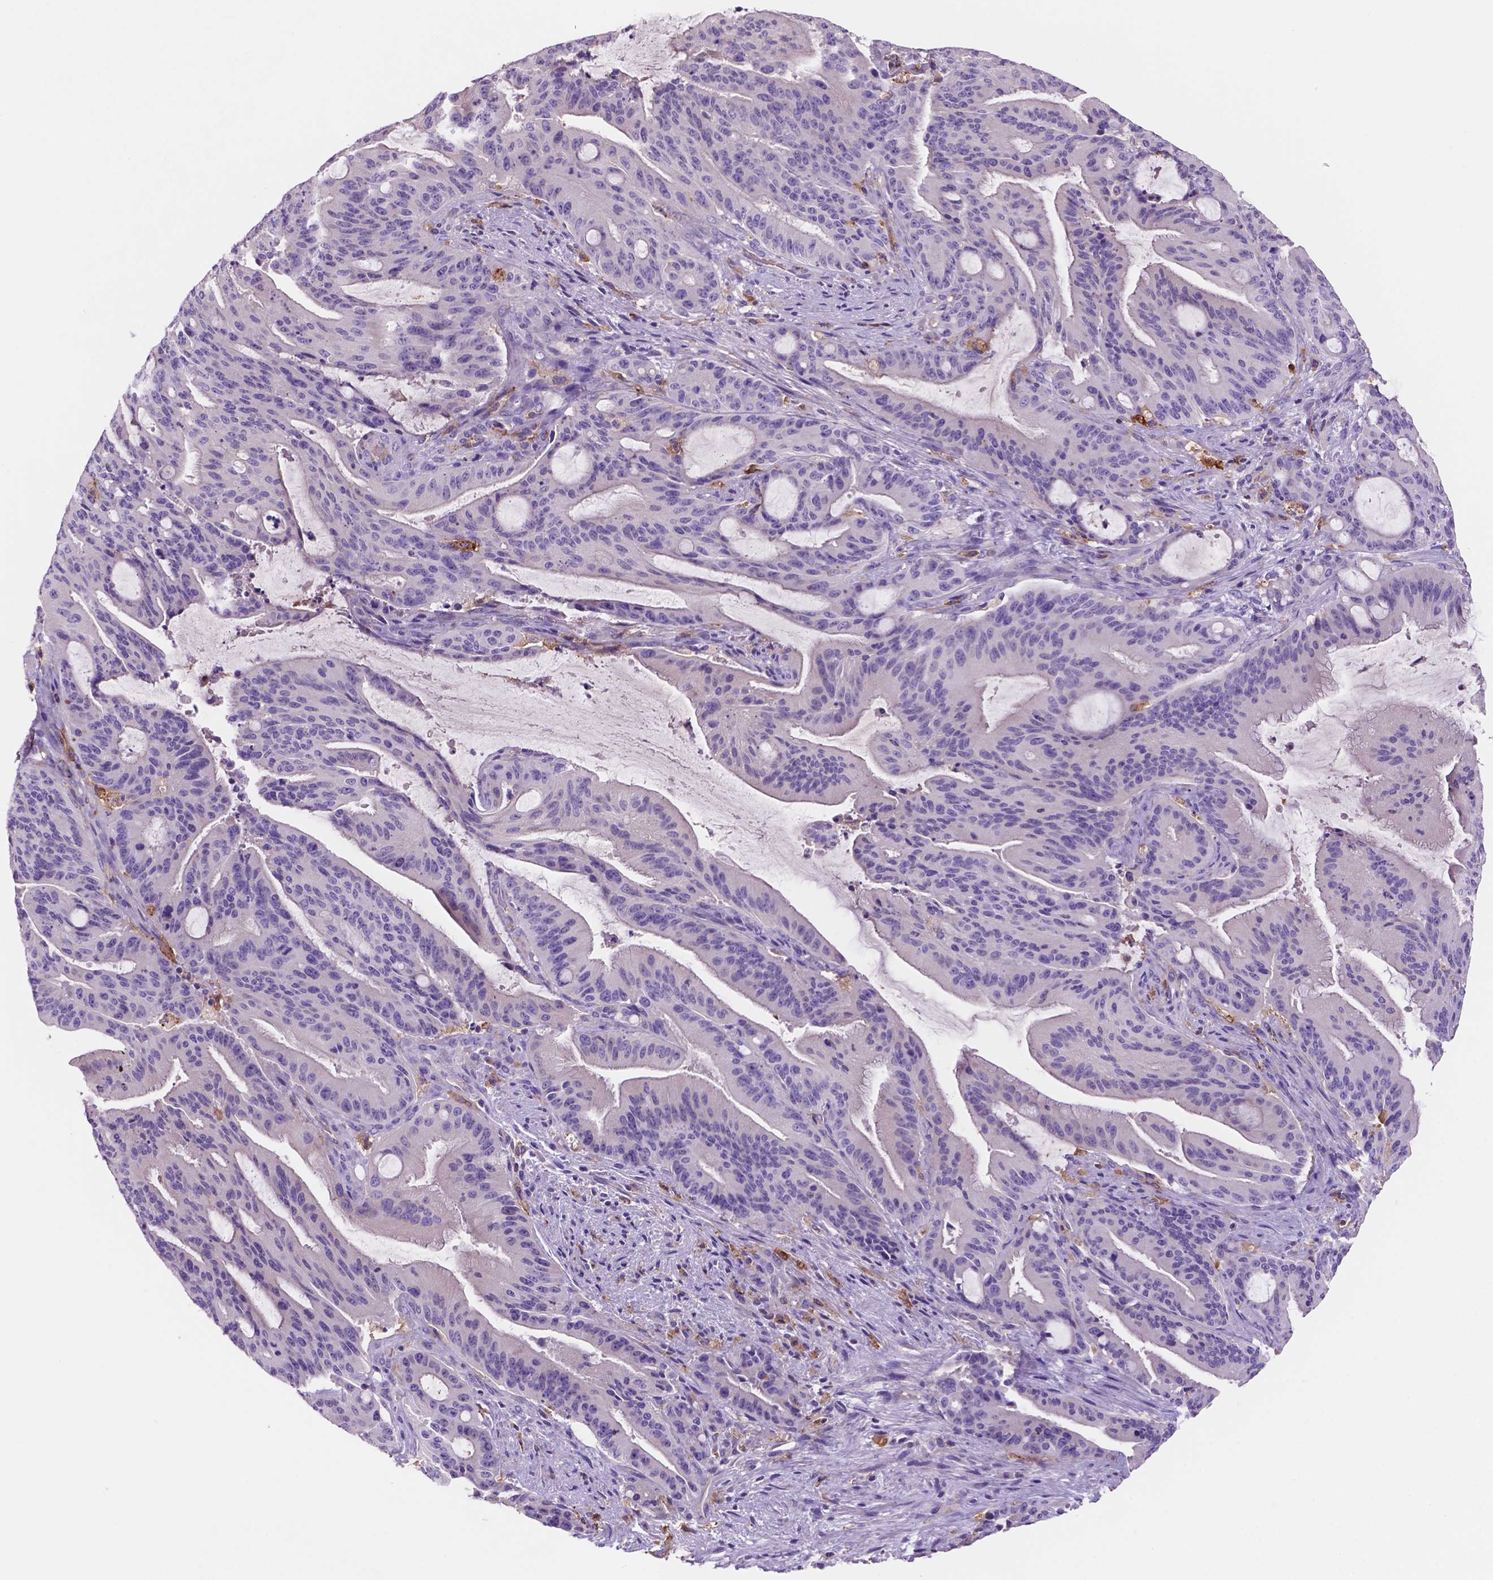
{"staining": {"intensity": "negative", "quantity": "none", "location": "none"}, "tissue": "liver cancer", "cell_type": "Tumor cells", "image_type": "cancer", "snomed": [{"axis": "morphology", "description": "Cholangiocarcinoma"}, {"axis": "topography", "description": "Liver"}], "caption": "This is an immunohistochemistry image of human liver cholangiocarcinoma. There is no expression in tumor cells.", "gene": "MKRN2OS", "patient": {"sex": "female", "age": 73}}